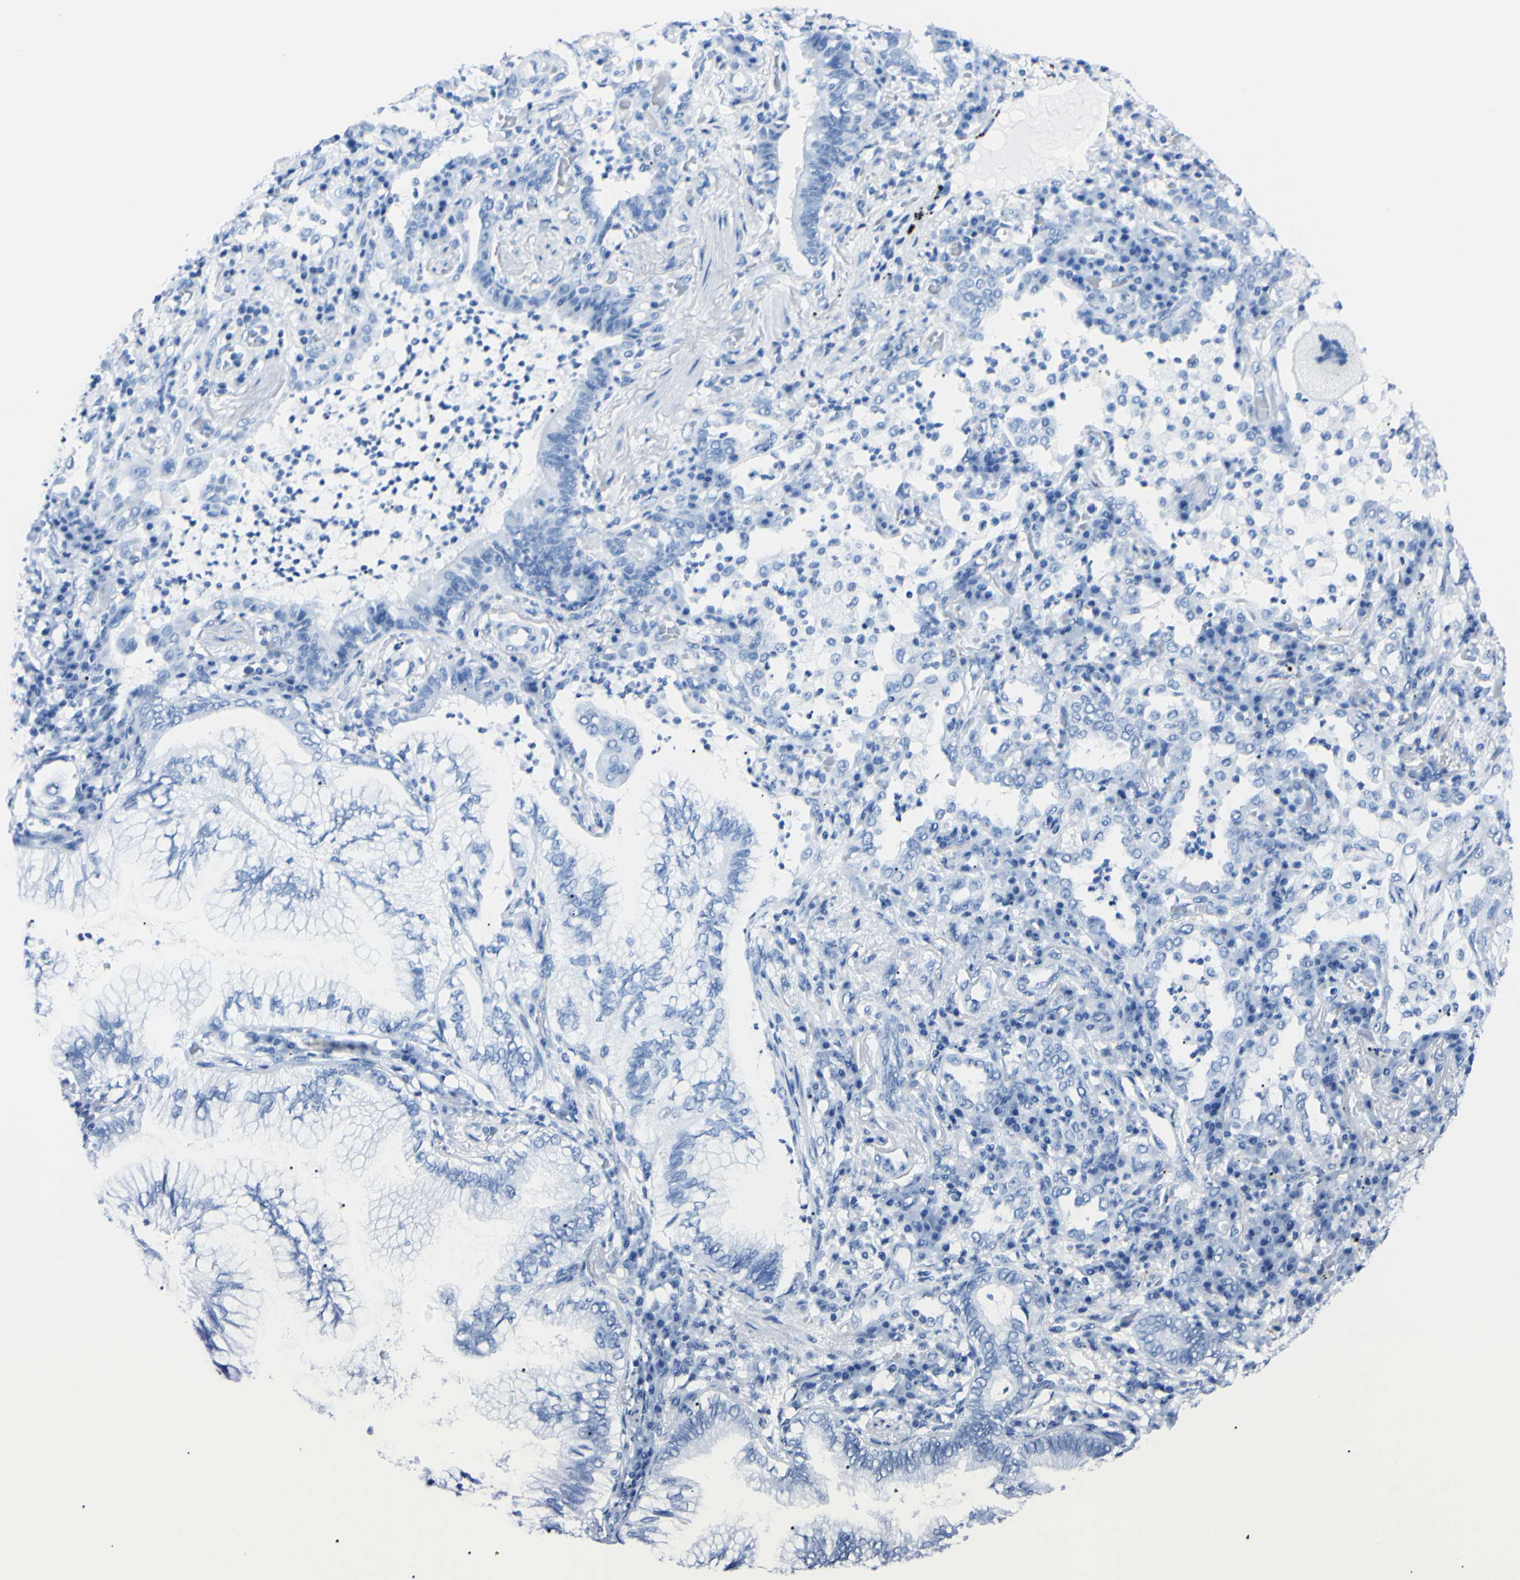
{"staining": {"intensity": "negative", "quantity": "none", "location": "none"}, "tissue": "lung cancer", "cell_type": "Tumor cells", "image_type": "cancer", "snomed": [{"axis": "morphology", "description": "Normal tissue, NOS"}, {"axis": "morphology", "description": "Adenocarcinoma, NOS"}, {"axis": "topography", "description": "Bronchus"}, {"axis": "topography", "description": "Lung"}], "caption": "An immunohistochemistry image of lung cancer (adenocarcinoma) is shown. There is no staining in tumor cells of lung cancer (adenocarcinoma).", "gene": "FOLH1", "patient": {"sex": "female", "age": 70}}